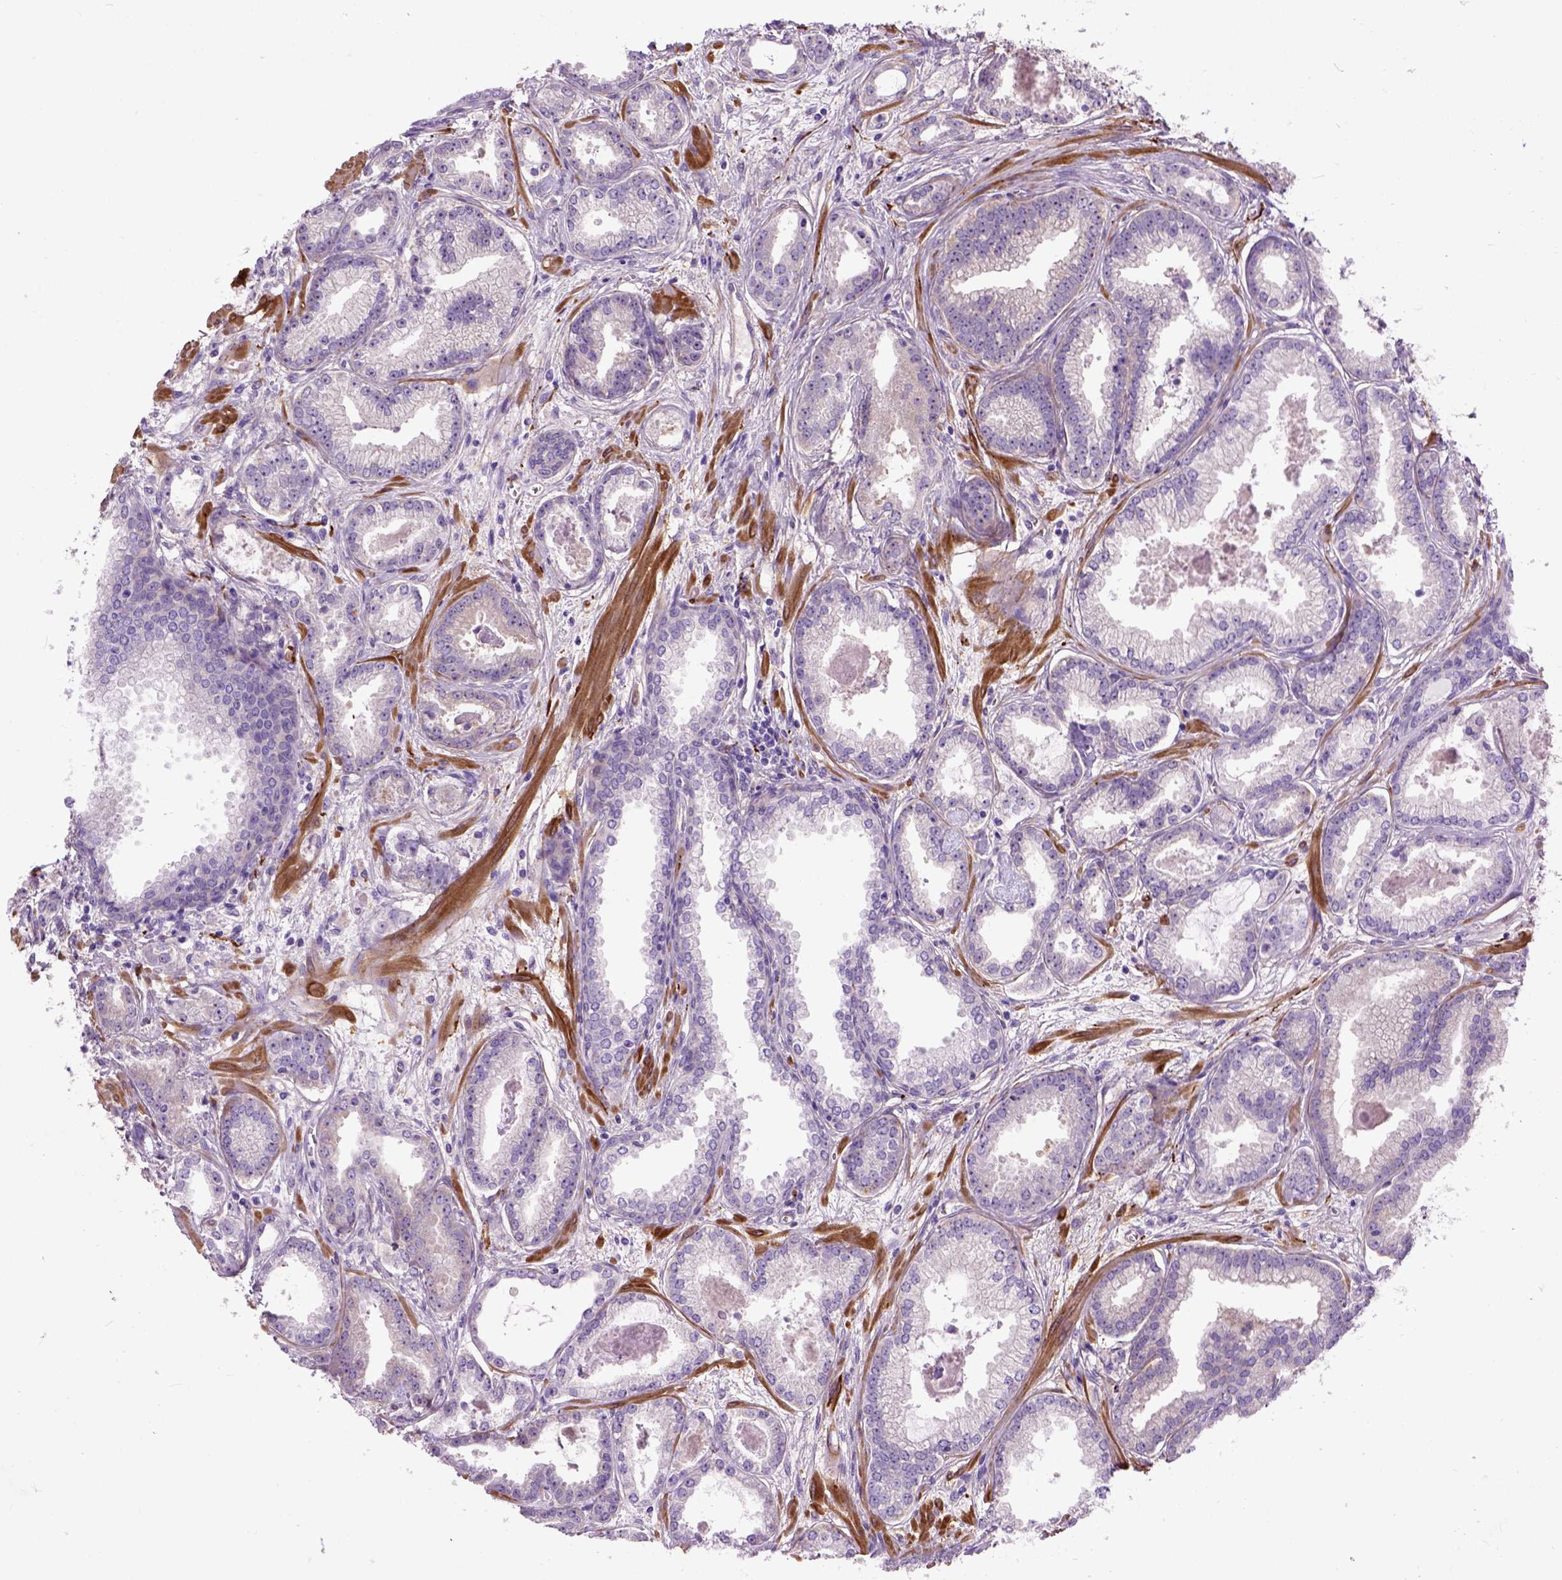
{"staining": {"intensity": "negative", "quantity": "none", "location": "none"}, "tissue": "prostate cancer", "cell_type": "Tumor cells", "image_type": "cancer", "snomed": [{"axis": "morphology", "description": "Adenocarcinoma, Low grade"}, {"axis": "topography", "description": "Prostate"}], "caption": "High power microscopy micrograph of an immunohistochemistry image of prostate cancer, revealing no significant expression in tumor cells. The staining was performed using DAB to visualize the protein expression in brown, while the nuclei were stained in blue with hematoxylin (Magnification: 20x).", "gene": "MAPT", "patient": {"sex": "male", "age": 68}}